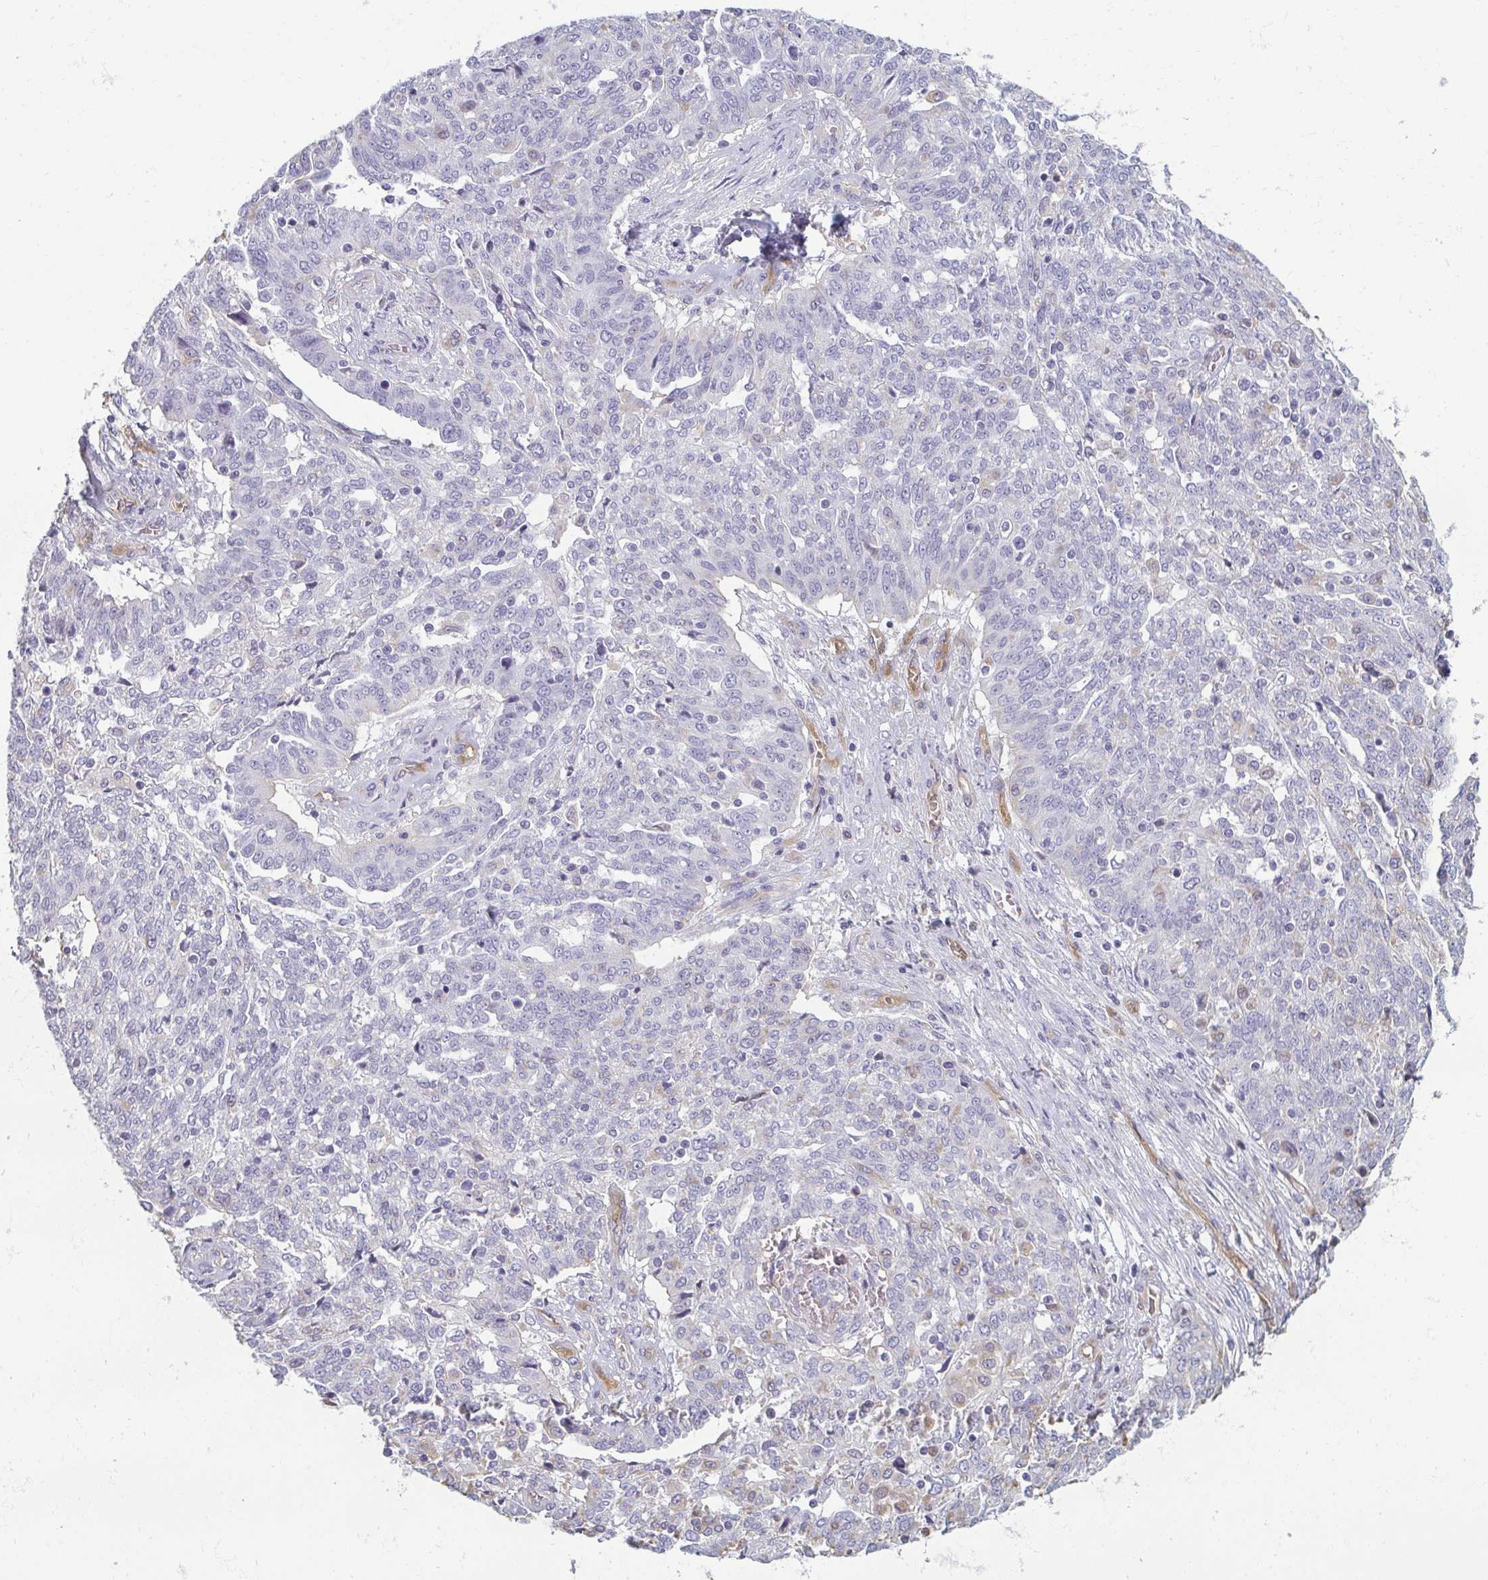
{"staining": {"intensity": "negative", "quantity": "none", "location": "none"}, "tissue": "ovarian cancer", "cell_type": "Tumor cells", "image_type": "cancer", "snomed": [{"axis": "morphology", "description": "Cystadenocarcinoma, serous, NOS"}, {"axis": "topography", "description": "Ovary"}], "caption": "The histopathology image shows no staining of tumor cells in ovarian serous cystadenocarcinoma. The staining was performed using DAB to visualize the protein expression in brown, while the nuclei were stained in blue with hematoxylin (Magnification: 20x).", "gene": "PDE2A", "patient": {"sex": "female", "age": 67}}